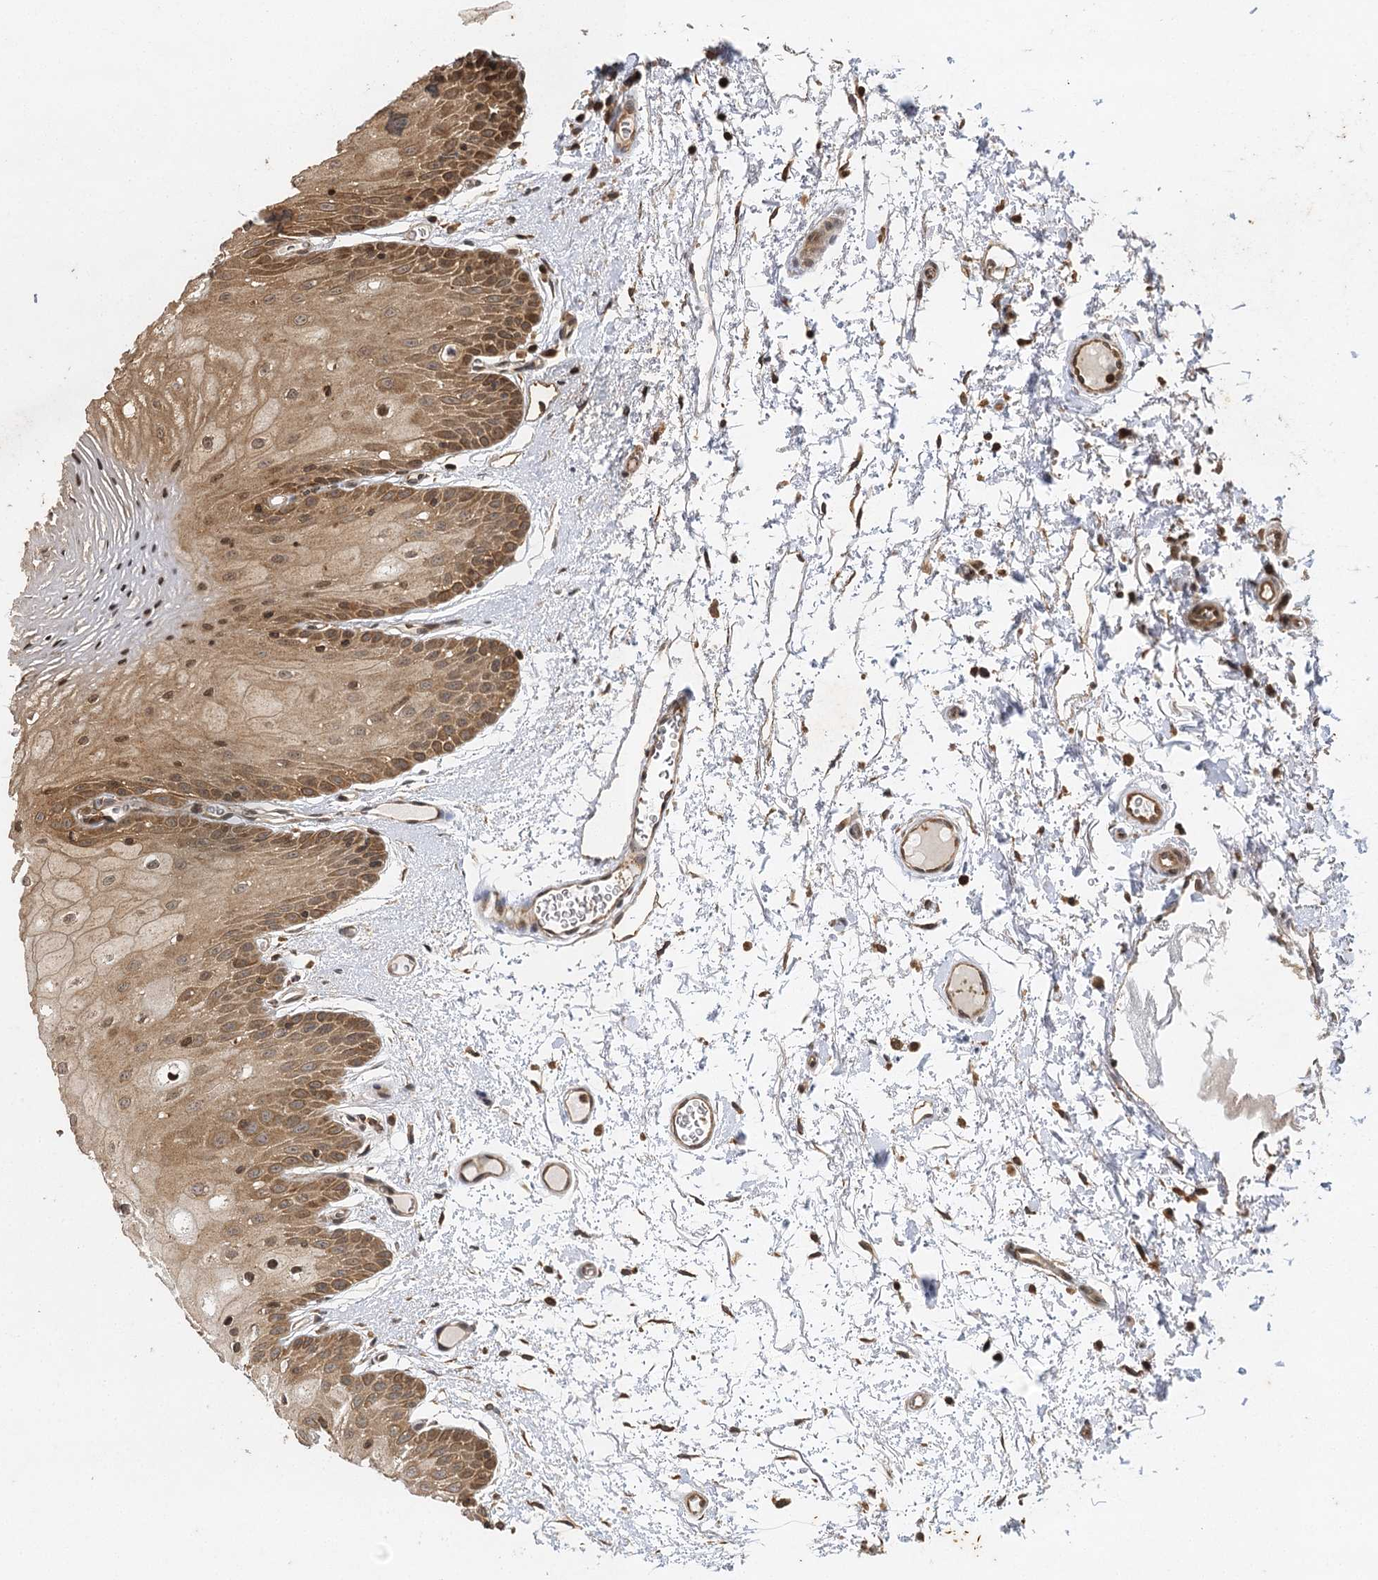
{"staining": {"intensity": "moderate", "quantity": "25%-75%", "location": "cytoplasmic/membranous,nuclear"}, "tissue": "oral mucosa", "cell_type": "Squamous epithelial cells", "image_type": "normal", "snomed": [{"axis": "morphology", "description": "Normal tissue, NOS"}, {"axis": "topography", "description": "Oral tissue"}, {"axis": "topography", "description": "Tounge, NOS"}], "caption": "An immunohistochemistry (IHC) image of benign tissue is shown. Protein staining in brown labels moderate cytoplasmic/membranous,nuclear positivity in oral mucosa within squamous epithelial cells.", "gene": "IL11RA", "patient": {"sex": "female", "age": 73}}